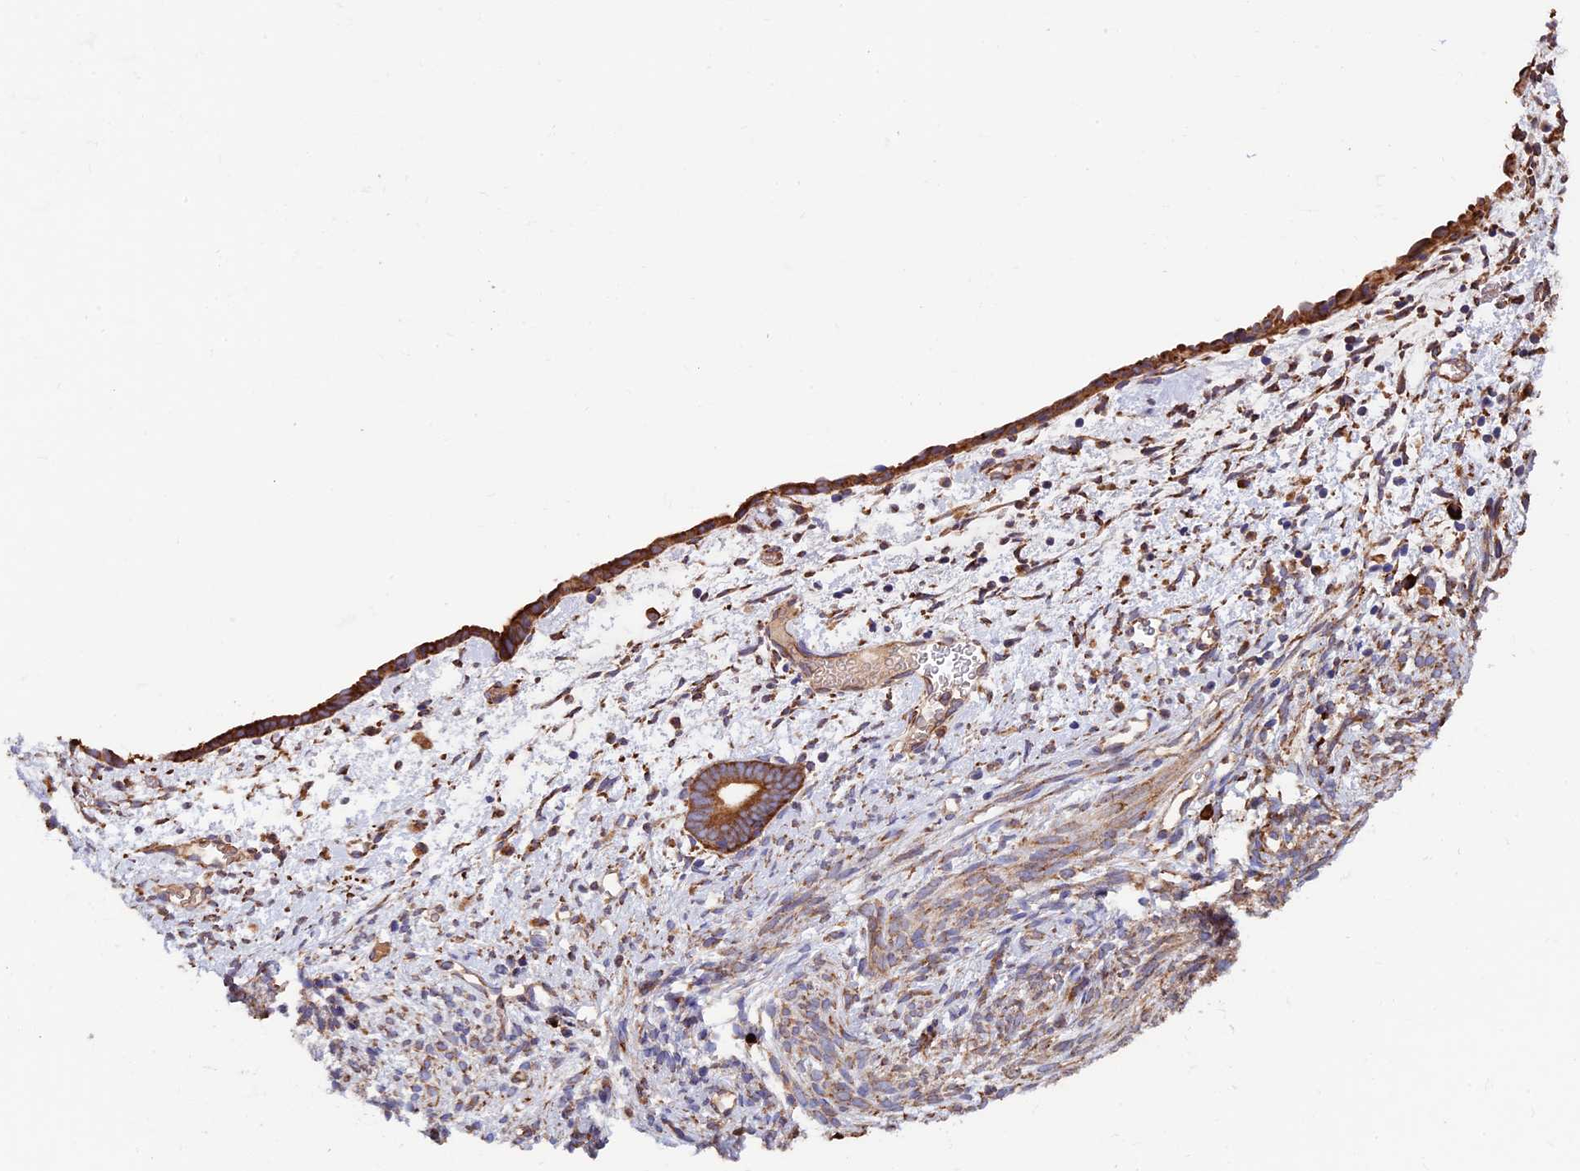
{"staining": {"intensity": "moderate", "quantity": "25%-75%", "location": "cytoplasmic/membranous"}, "tissue": "endometrium", "cell_type": "Cells in endometrial stroma", "image_type": "normal", "snomed": [{"axis": "morphology", "description": "Normal tissue, NOS"}, {"axis": "morphology", "description": "Adenocarcinoma, NOS"}, {"axis": "topography", "description": "Endometrium"}], "caption": "An immunohistochemistry (IHC) histopathology image of benign tissue is shown. Protein staining in brown labels moderate cytoplasmic/membranous positivity in endometrium within cells in endometrial stroma. (DAB IHC, brown staining for protein, blue staining for nuclei).", "gene": "BTBD3", "patient": {"sex": "female", "age": 57}}